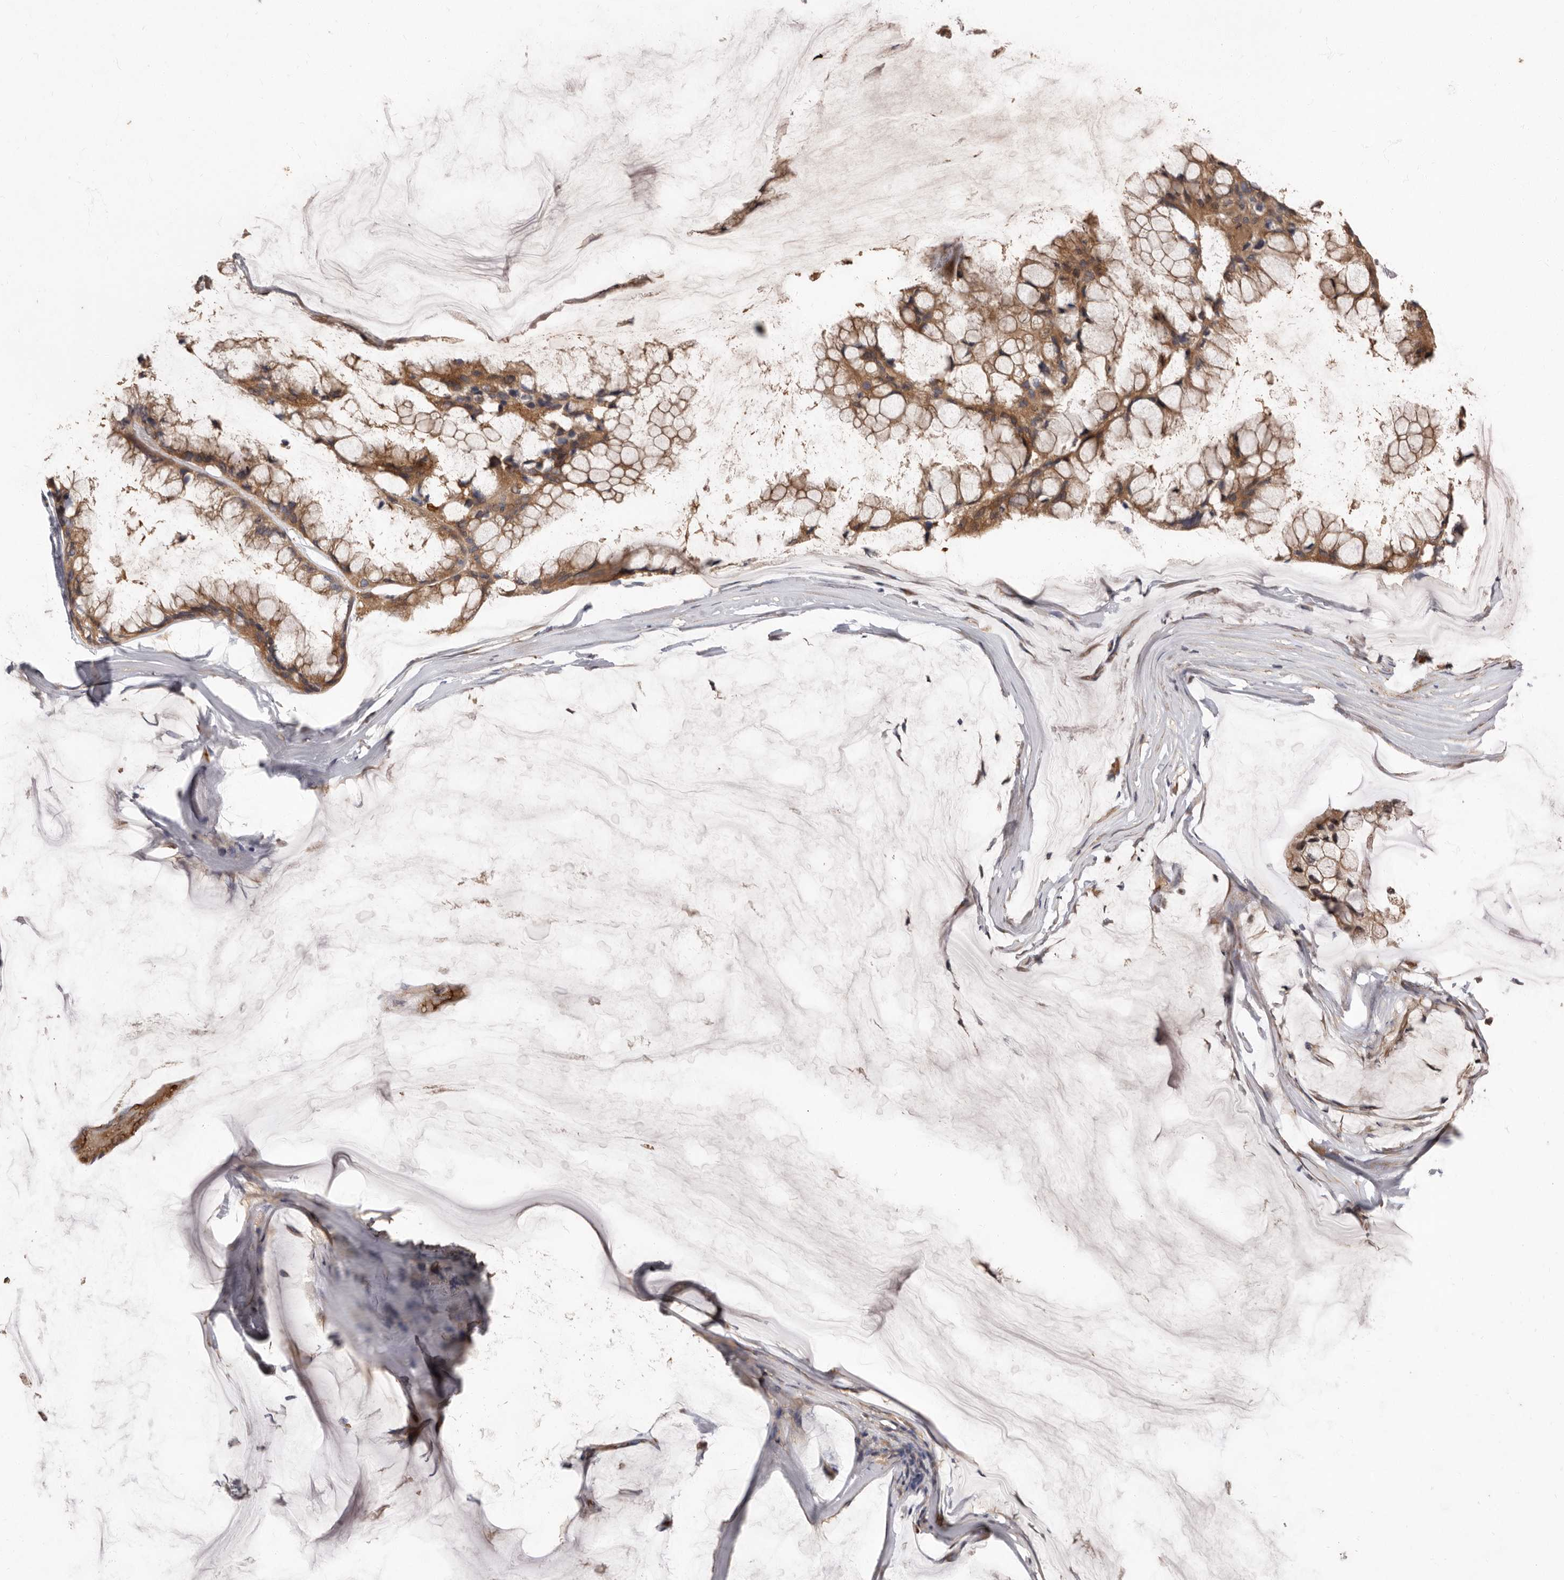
{"staining": {"intensity": "moderate", "quantity": ">75%", "location": "cytoplasmic/membranous"}, "tissue": "ovarian cancer", "cell_type": "Tumor cells", "image_type": "cancer", "snomed": [{"axis": "morphology", "description": "Cystadenocarcinoma, mucinous, NOS"}, {"axis": "topography", "description": "Ovary"}], "caption": "An image of ovarian cancer (mucinous cystadenocarcinoma) stained for a protein exhibits moderate cytoplasmic/membranous brown staining in tumor cells. (DAB (3,3'-diaminobenzidine) IHC, brown staining for protein, blue staining for nuclei).", "gene": "KIF26B", "patient": {"sex": "female", "age": 39}}